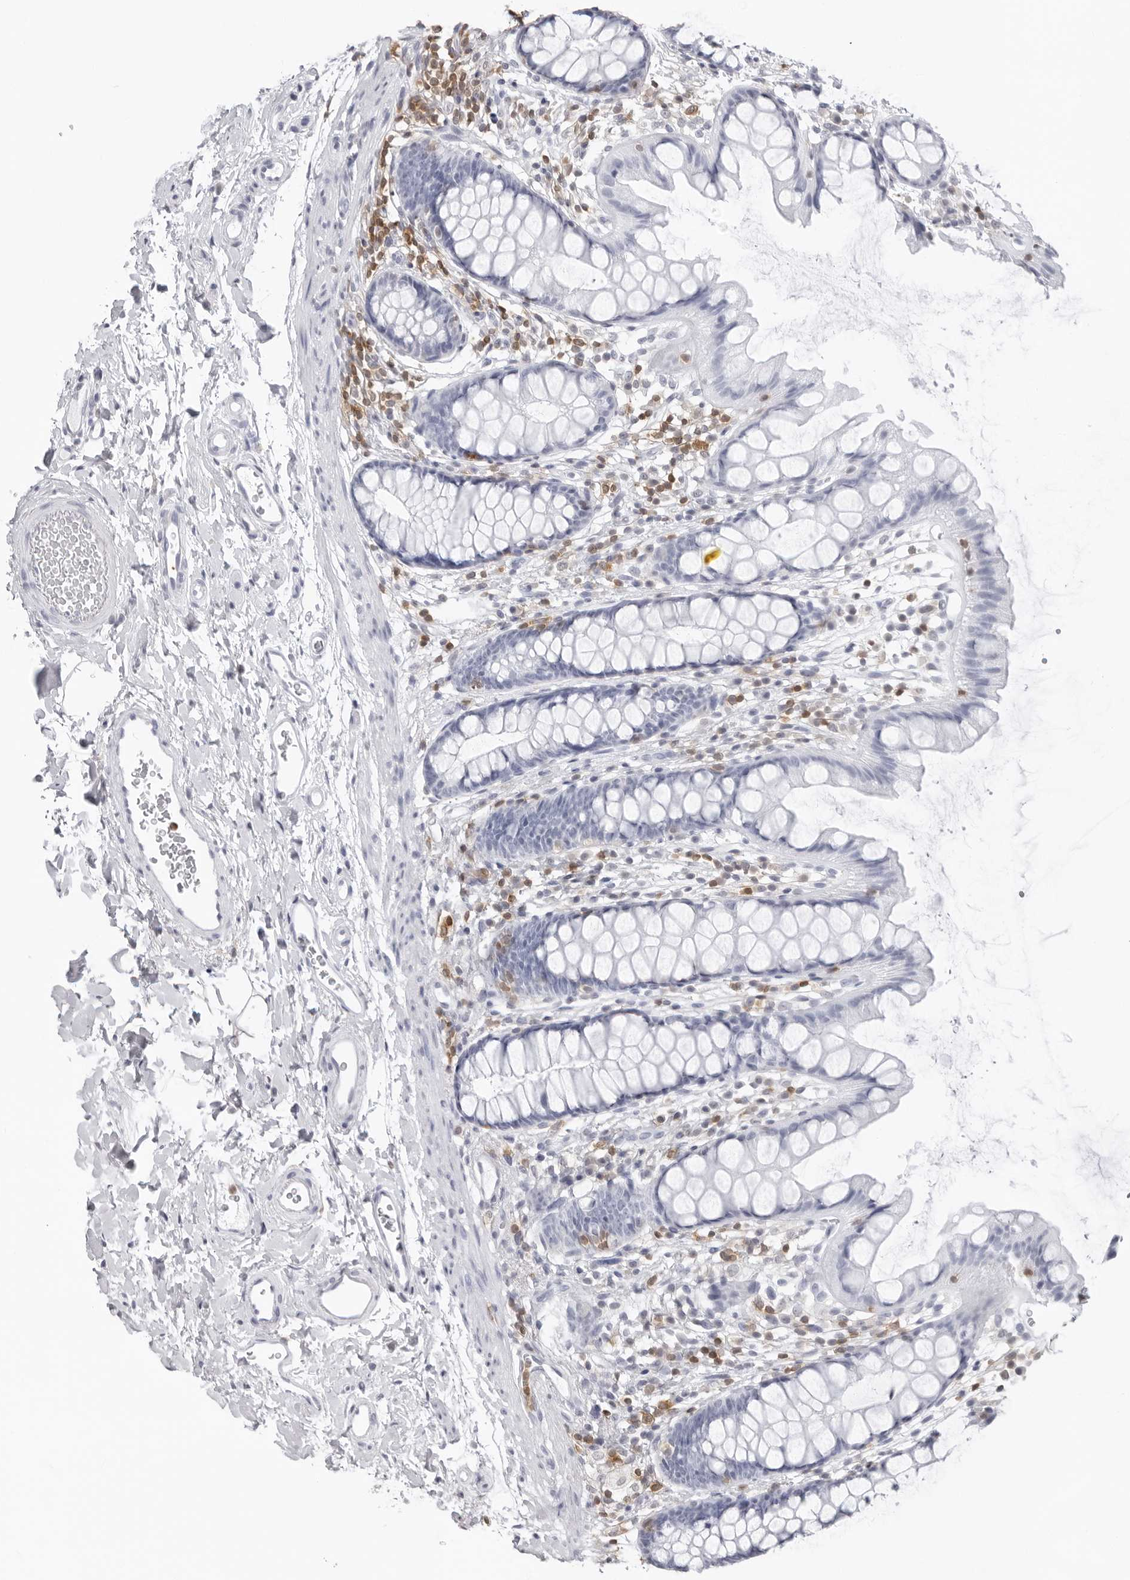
{"staining": {"intensity": "negative", "quantity": "none", "location": "none"}, "tissue": "rectum", "cell_type": "Glandular cells", "image_type": "normal", "snomed": [{"axis": "morphology", "description": "Normal tissue, NOS"}, {"axis": "topography", "description": "Rectum"}], "caption": "Immunohistochemistry histopathology image of normal rectum stained for a protein (brown), which shows no staining in glandular cells. (DAB (3,3'-diaminobenzidine) immunohistochemistry (IHC) with hematoxylin counter stain).", "gene": "FMNL1", "patient": {"sex": "female", "age": 65}}